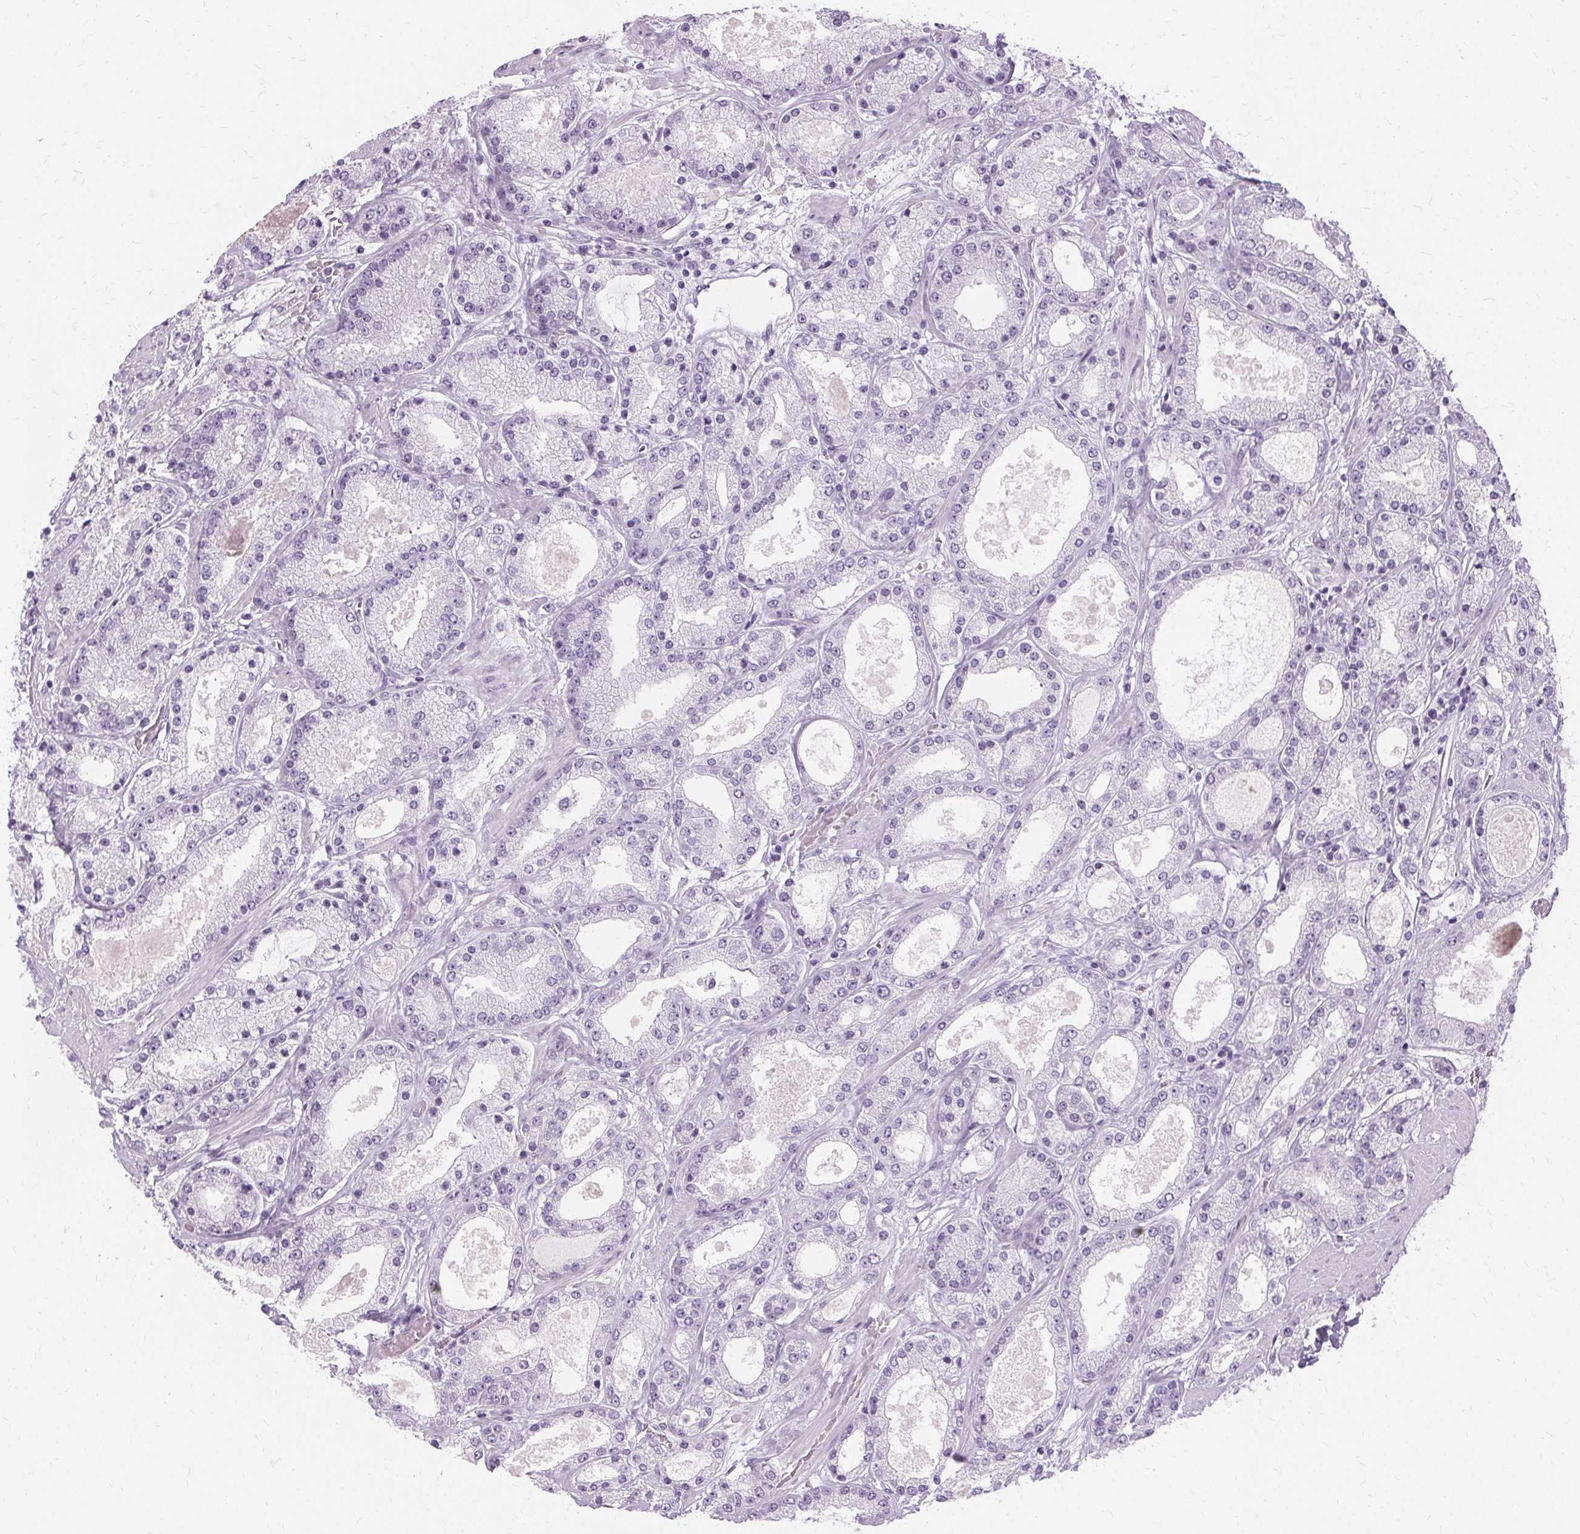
{"staining": {"intensity": "negative", "quantity": "none", "location": "none"}, "tissue": "prostate cancer", "cell_type": "Tumor cells", "image_type": "cancer", "snomed": [{"axis": "morphology", "description": "Adenocarcinoma, High grade"}, {"axis": "topography", "description": "Prostate"}], "caption": "Histopathology image shows no protein positivity in tumor cells of prostate adenocarcinoma (high-grade) tissue.", "gene": "KRT6C", "patient": {"sex": "male", "age": 67}}